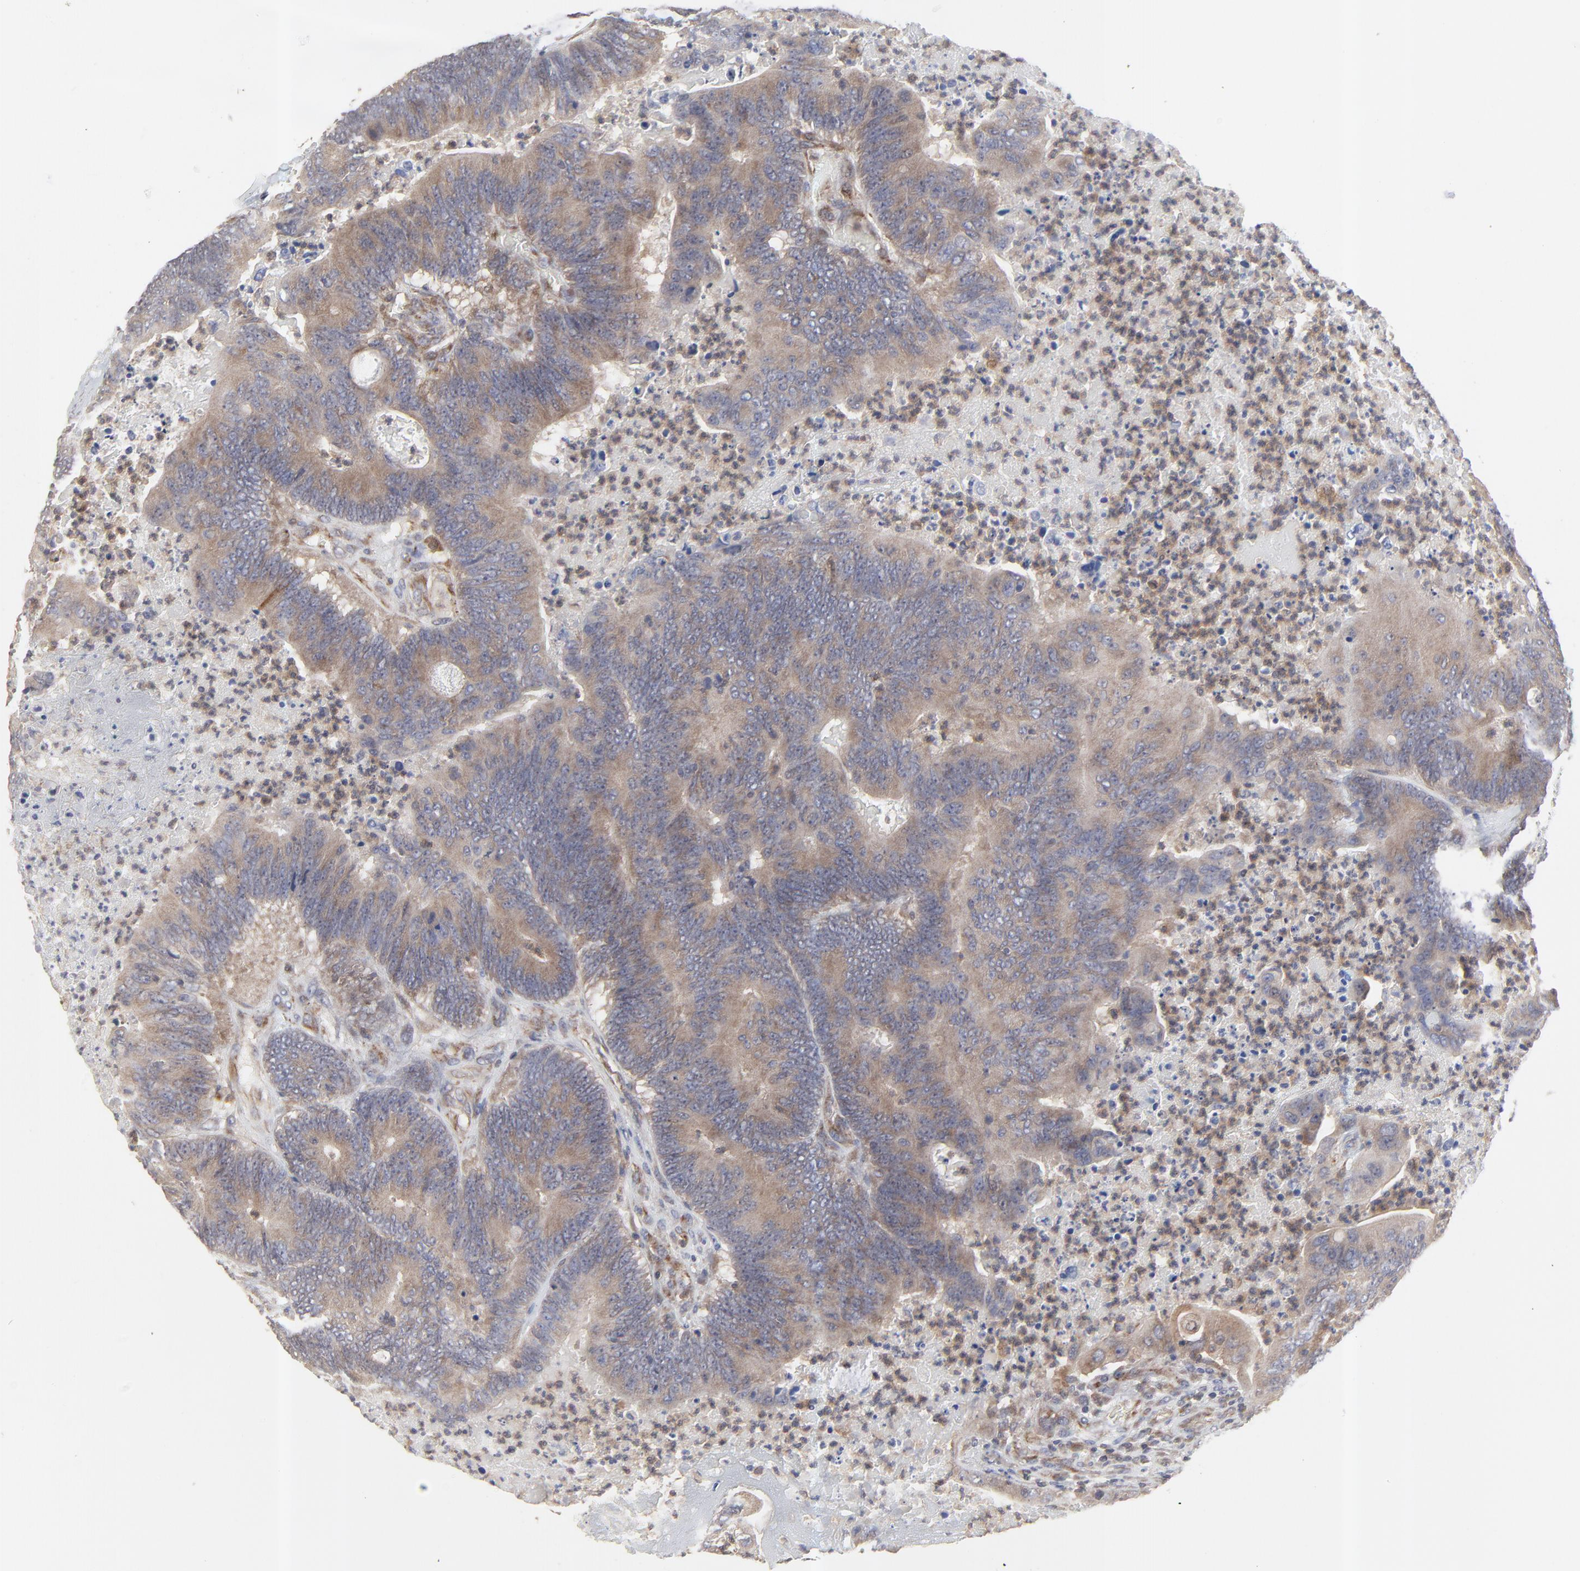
{"staining": {"intensity": "moderate", "quantity": ">75%", "location": "cytoplasmic/membranous"}, "tissue": "colorectal cancer", "cell_type": "Tumor cells", "image_type": "cancer", "snomed": [{"axis": "morphology", "description": "Adenocarcinoma, NOS"}, {"axis": "topography", "description": "Colon"}], "caption": "Tumor cells show medium levels of moderate cytoplasmic/membranous expression in about >75% of cells in colorectal adenocarcinoma.", "gene": "RAB9A", "patient": {"sex": "male", "age": 65}}